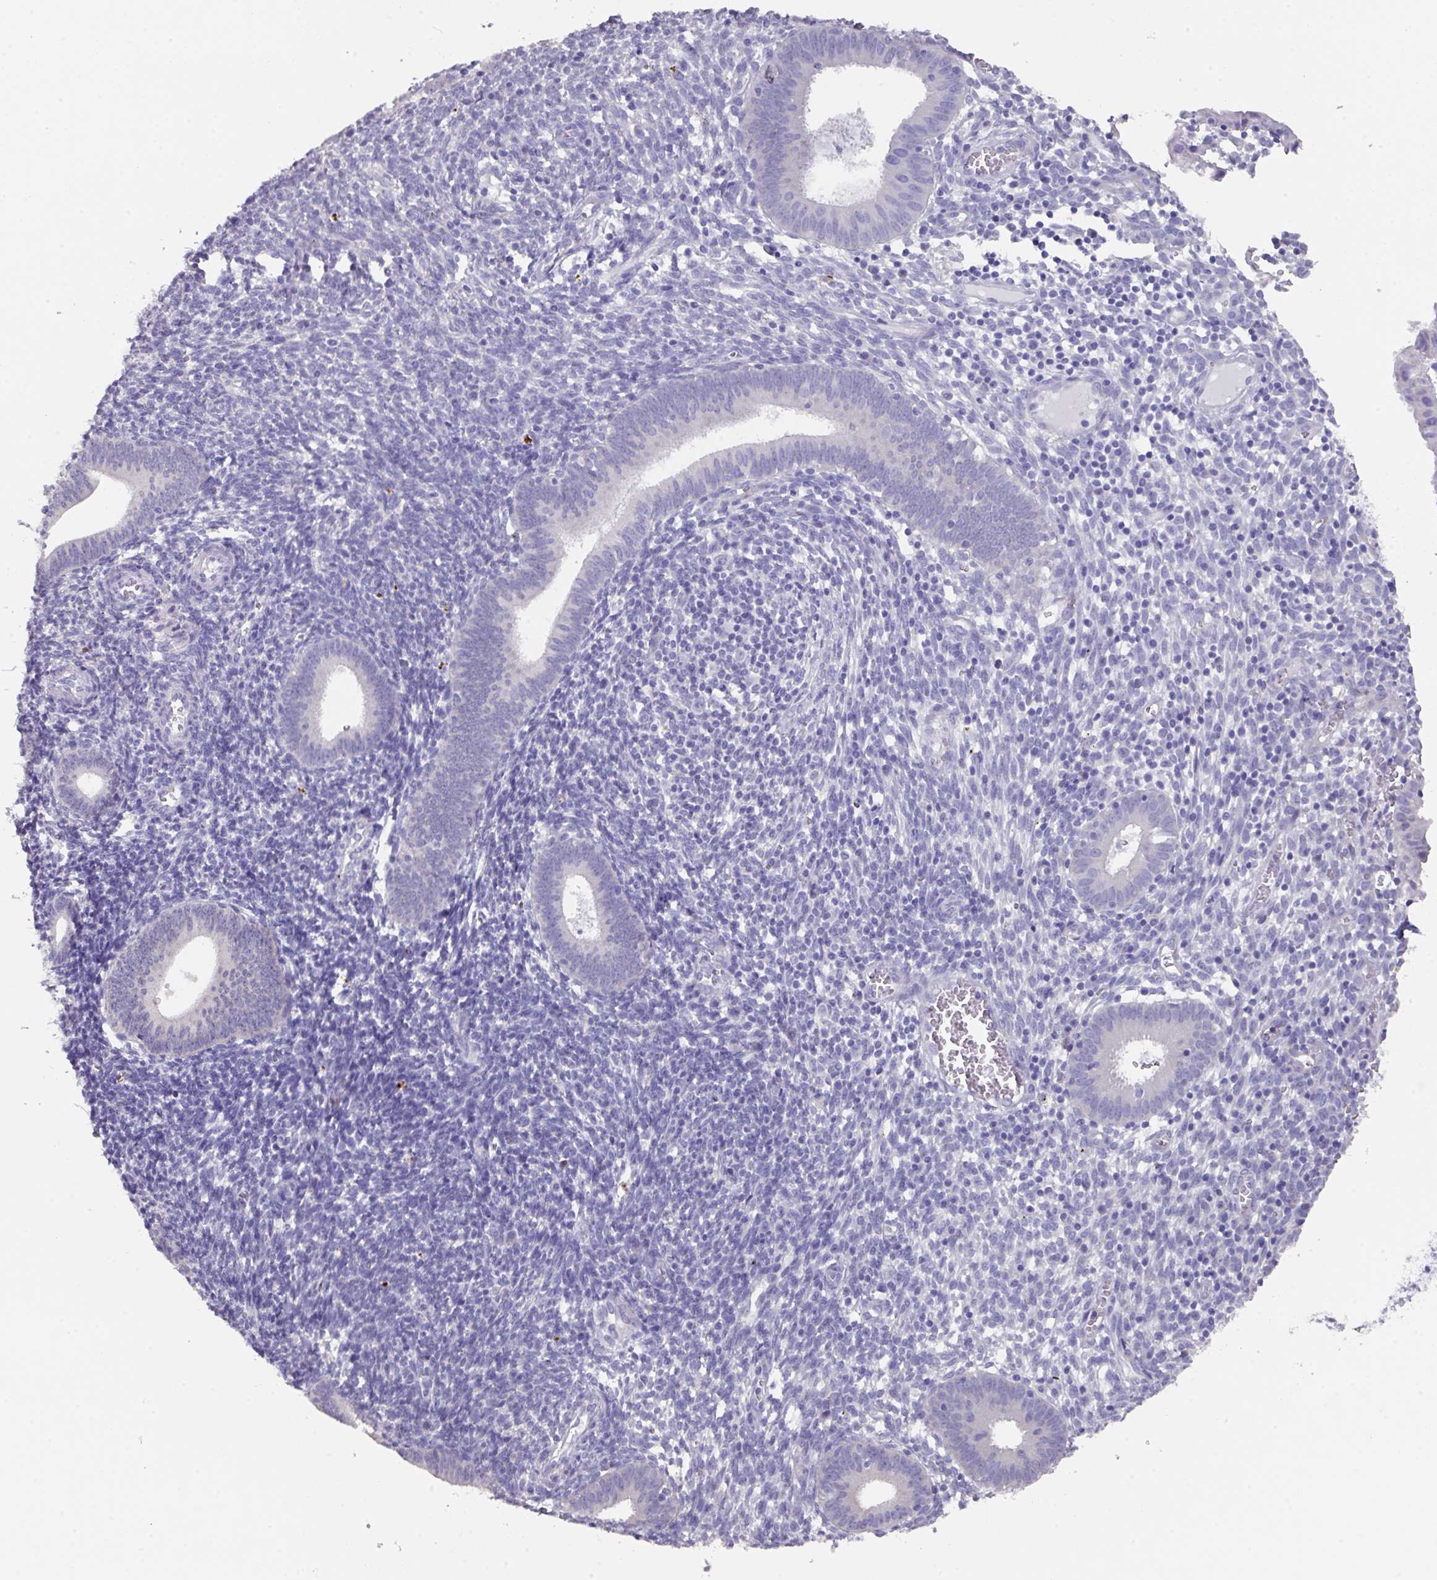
{"staining": {"intensity": "negative", "quantity": "none", "location": "none"}, "tissue": "endometrium", "cell_type": "Cells in endometrial stroma", "image_type": "normal", "snomed": [{"axis": "morphology", "description": "Normal tissue, NOS"}, {"axis": "topography", "description": "Endometrium"}], "caption": "High power microscopy micrograph of an immunohistochemistry histopathology image of benign endometrium, revealing no significant positivity in cells in endometrial stroma.", "gene": "DAZ1", "patient": {"sex": "female", "age": 41}}